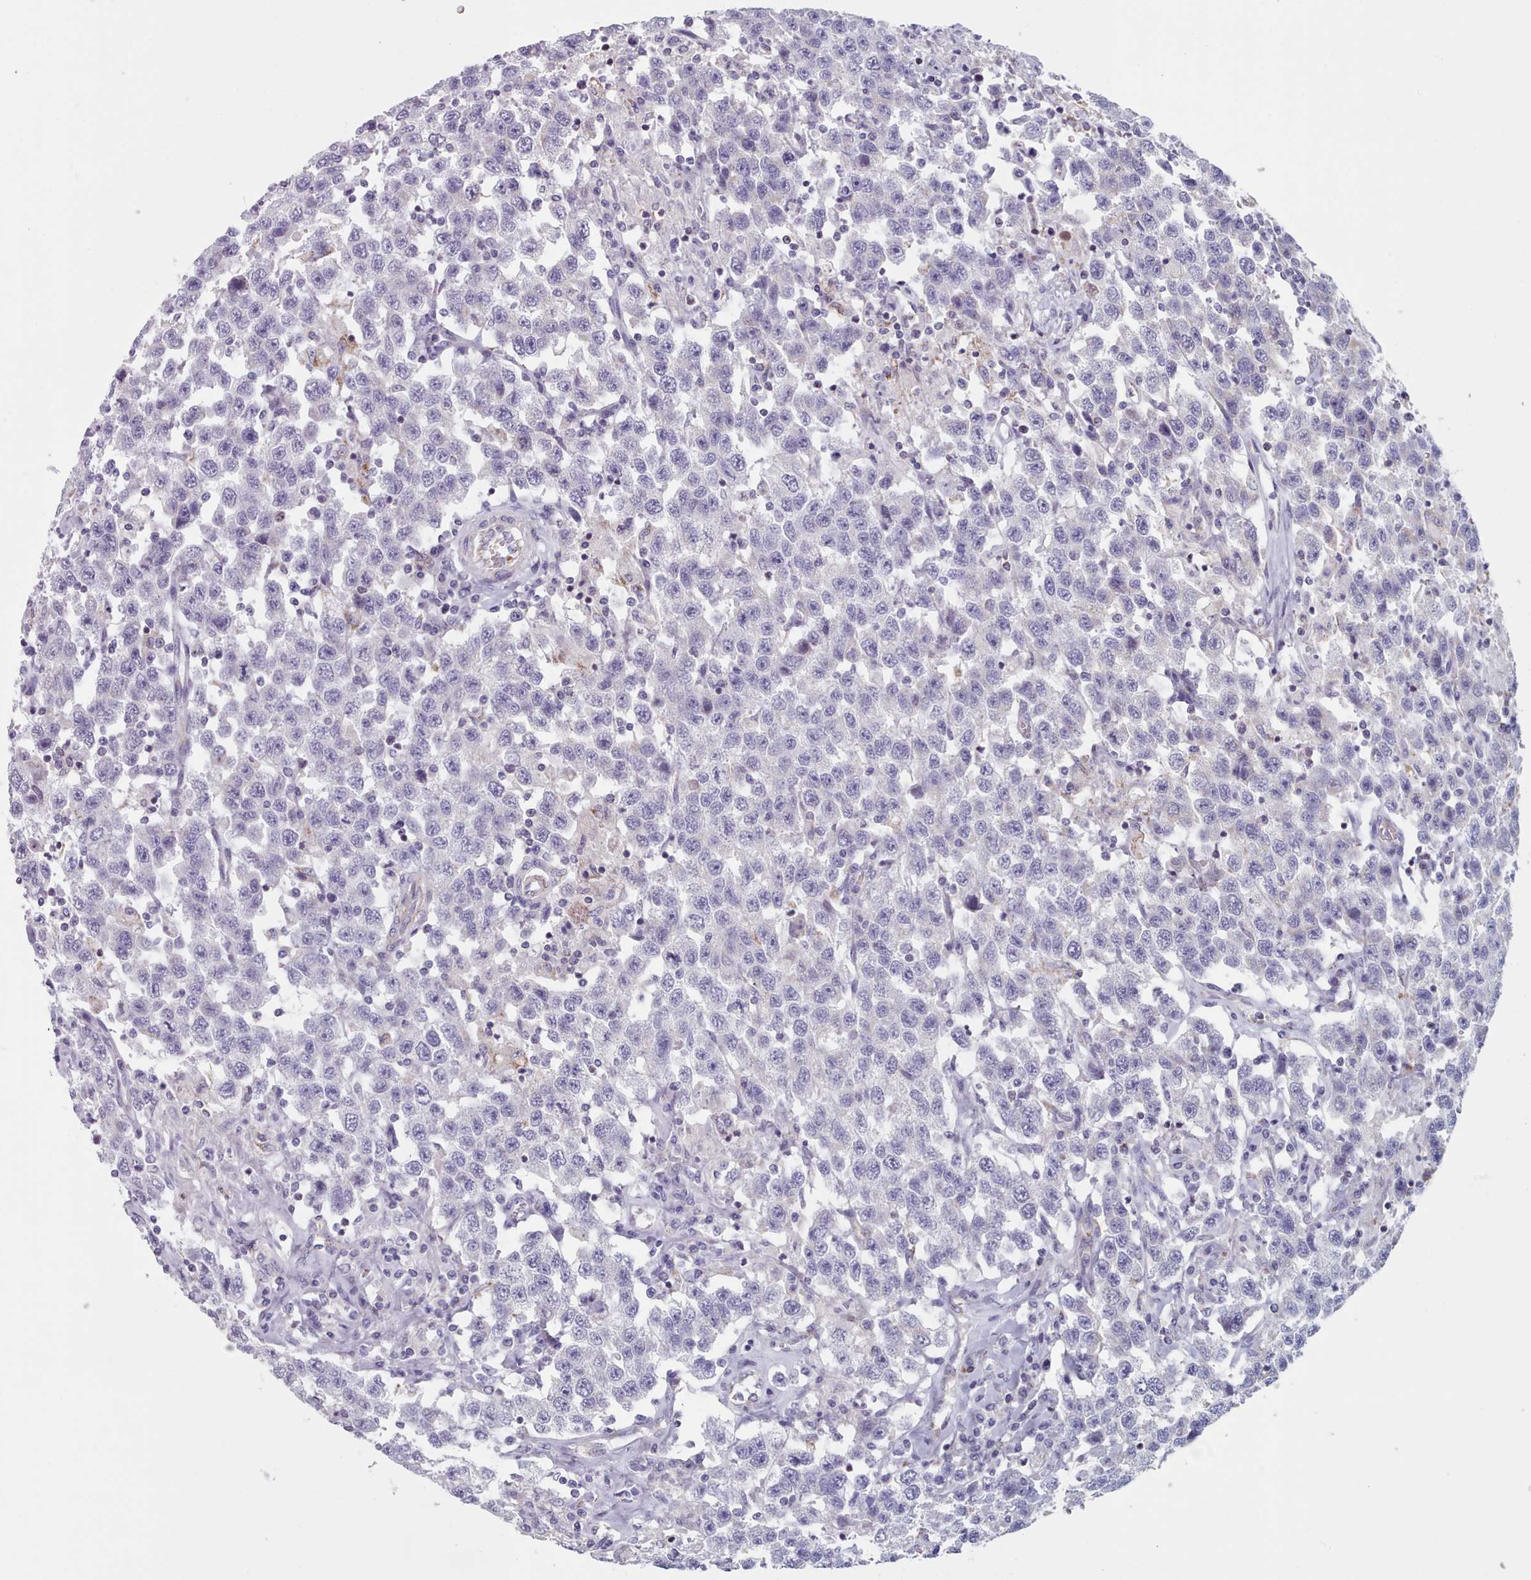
{"staining": {"intensity": "negative", "quantity": "none", "location": "none"}, "tissue": "testis cancer", "cell_type": "Tumor cells", "image_type": "cancer", "snomed": [{"axis": "morphology", "description": "Seminoma, NOS"}, {"axis": "topography", "description": "Testis"}], "caption": "Tumor cells are negative for brown protein staining in testis cancer (seminoma).", "gene": "FAM170B", "patient": {"sex": "male", "age": 41}}